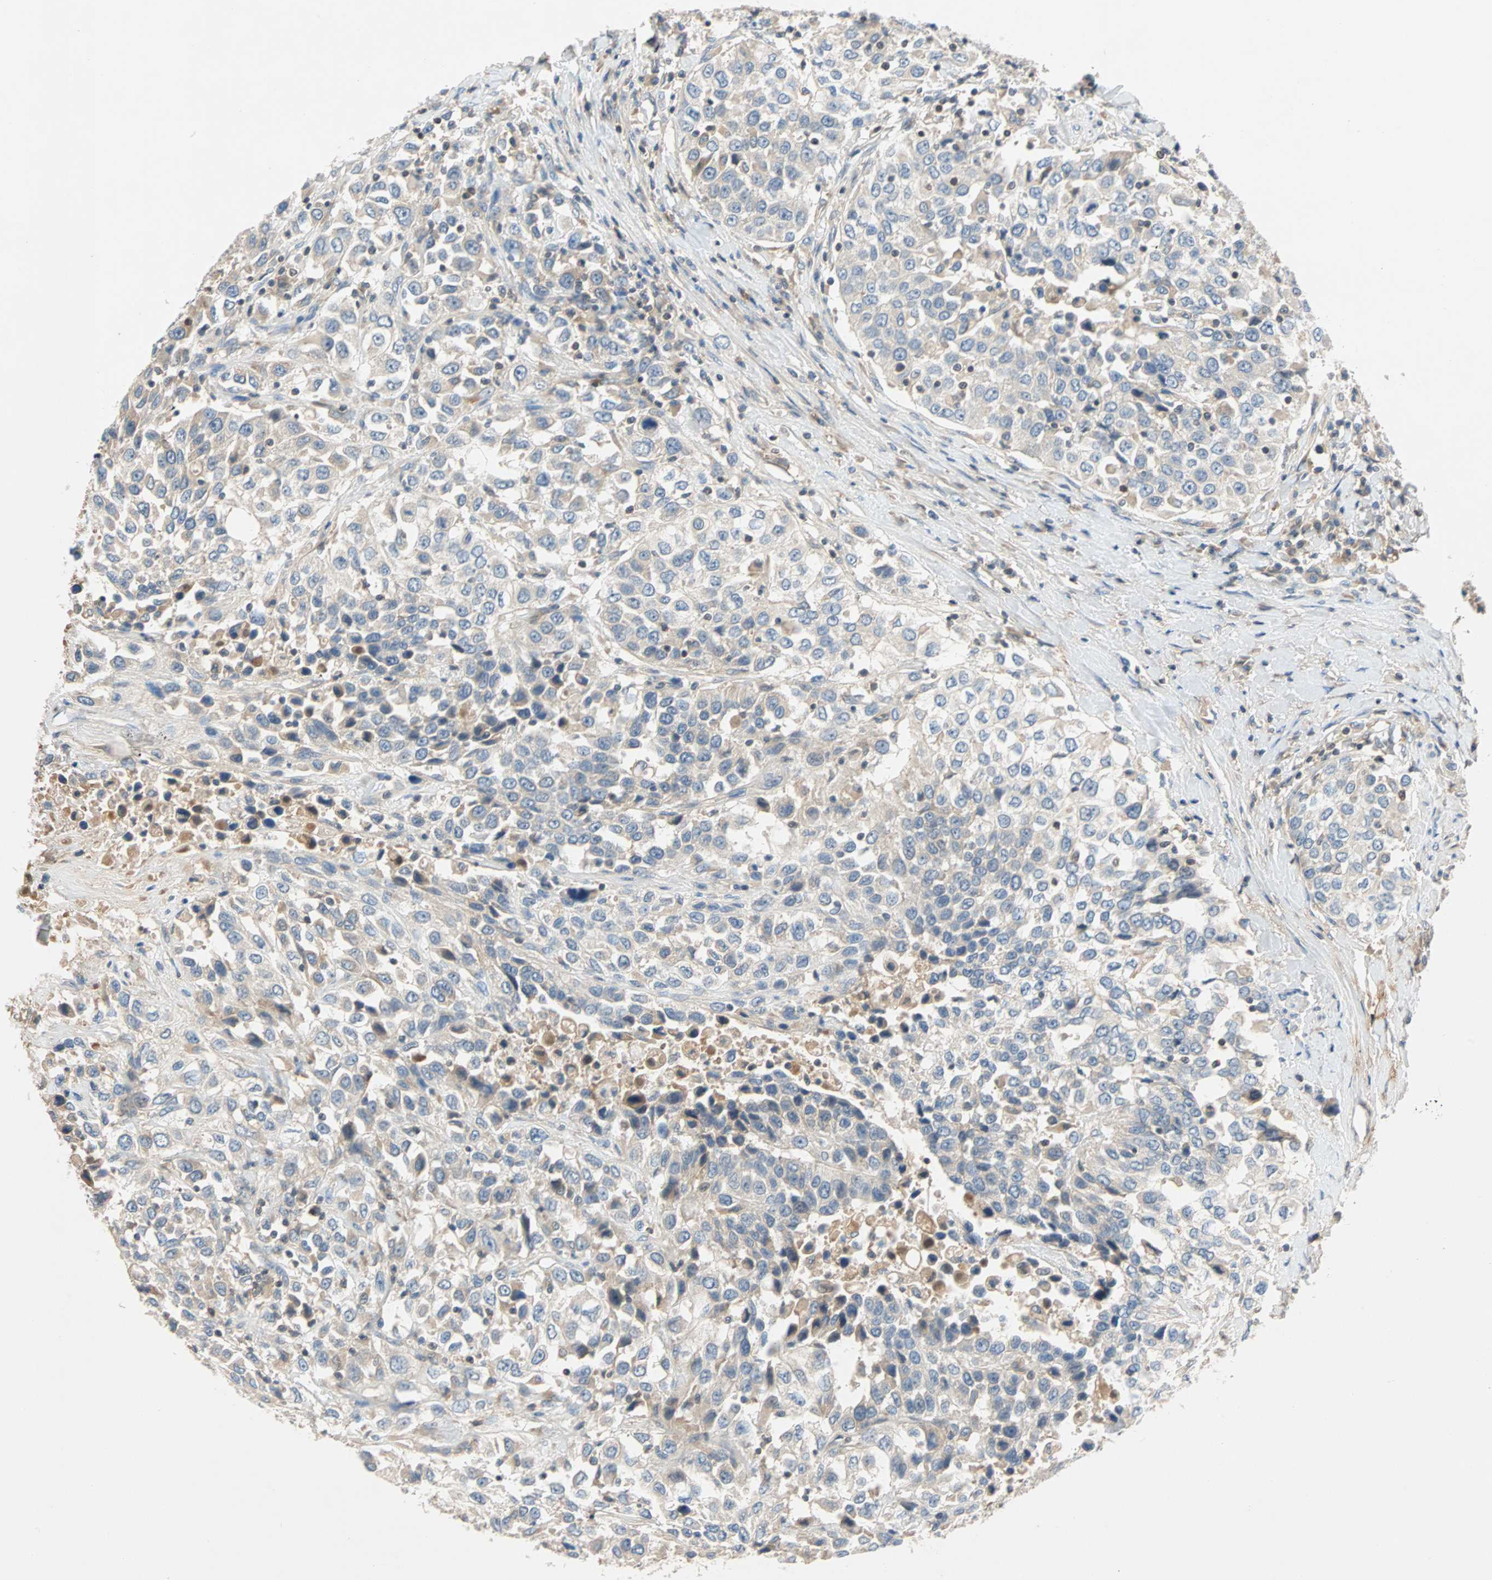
{"staining": {"intensity": "negative", "quantity": "none", "location": "none"}, "tissue": "urothelial cancer", "cell_type": "Tumor cells", "image_type": "cancer", "snomed": [{"axis": "morphology", "description": "Urothelial carcinoma, High grade"}, {"axis": "topography", "description": "Urinary bladder"}], "caption": "Immunohistochemistry histopathology image of human urothelial cancer stained for a protein (brown), which reveals no expression in tumor cells.", "gene": "MAP4K1", "patient": {"sex": "female", "age": 80}}